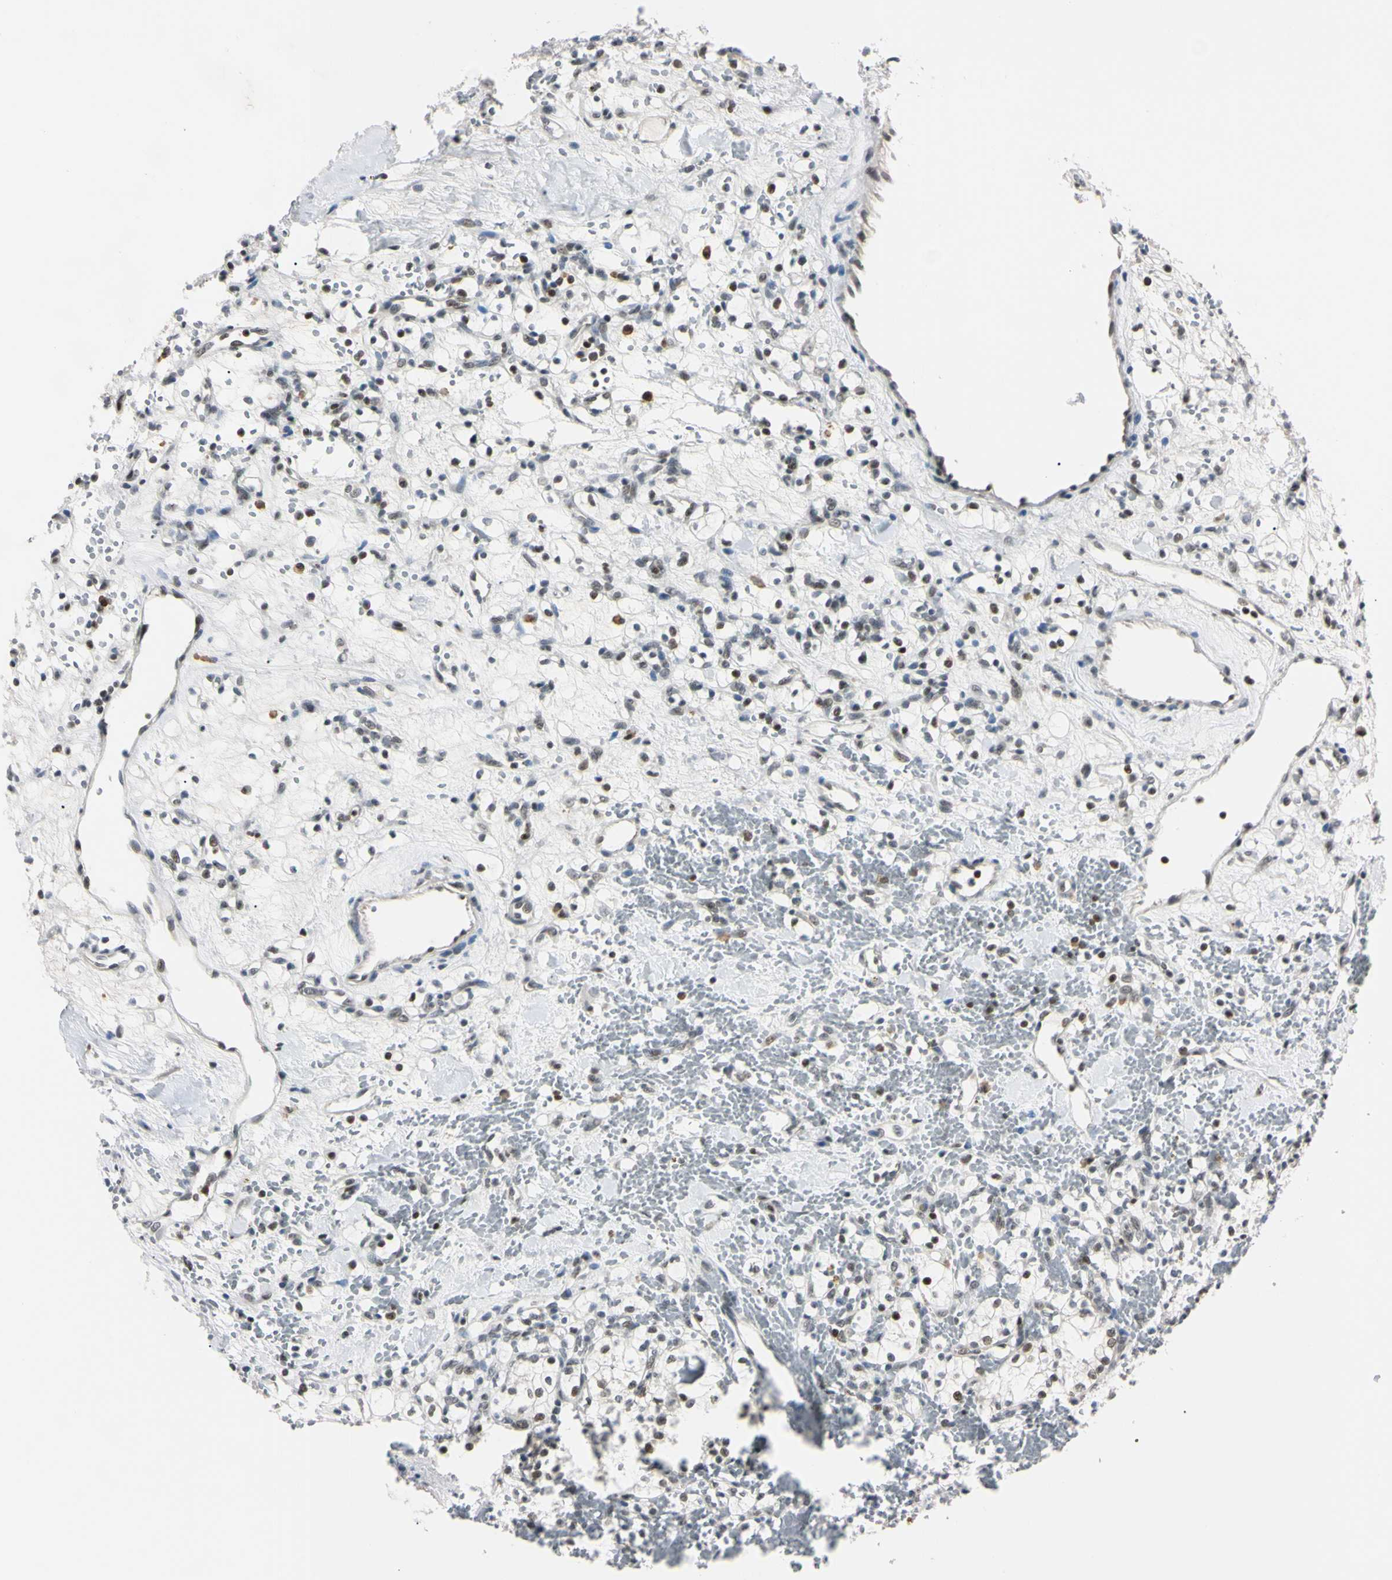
{"staining": {"intensity": "moderate", "quantity": "<25%", "location": "nuclear"}, "tissue": "renal cancer", "cell_type": "Tumor cells", "image_type": "cancer", "snomed": [{"axis": "morphology", "description": "Adenocarcinoma, NOS"}, {"axis": "topography", "description": "Kidney"}], "caption": "Immunohistochemical staining of human renal adenocarcinoma reveals low levels of moderate nuclear positivity in approximately <25% of tumor cells. (Brightfield microscopy of DAB IHC at high magnification).", "gene": "C1orf174", "patient": {"sex": "female", "age": 60}}